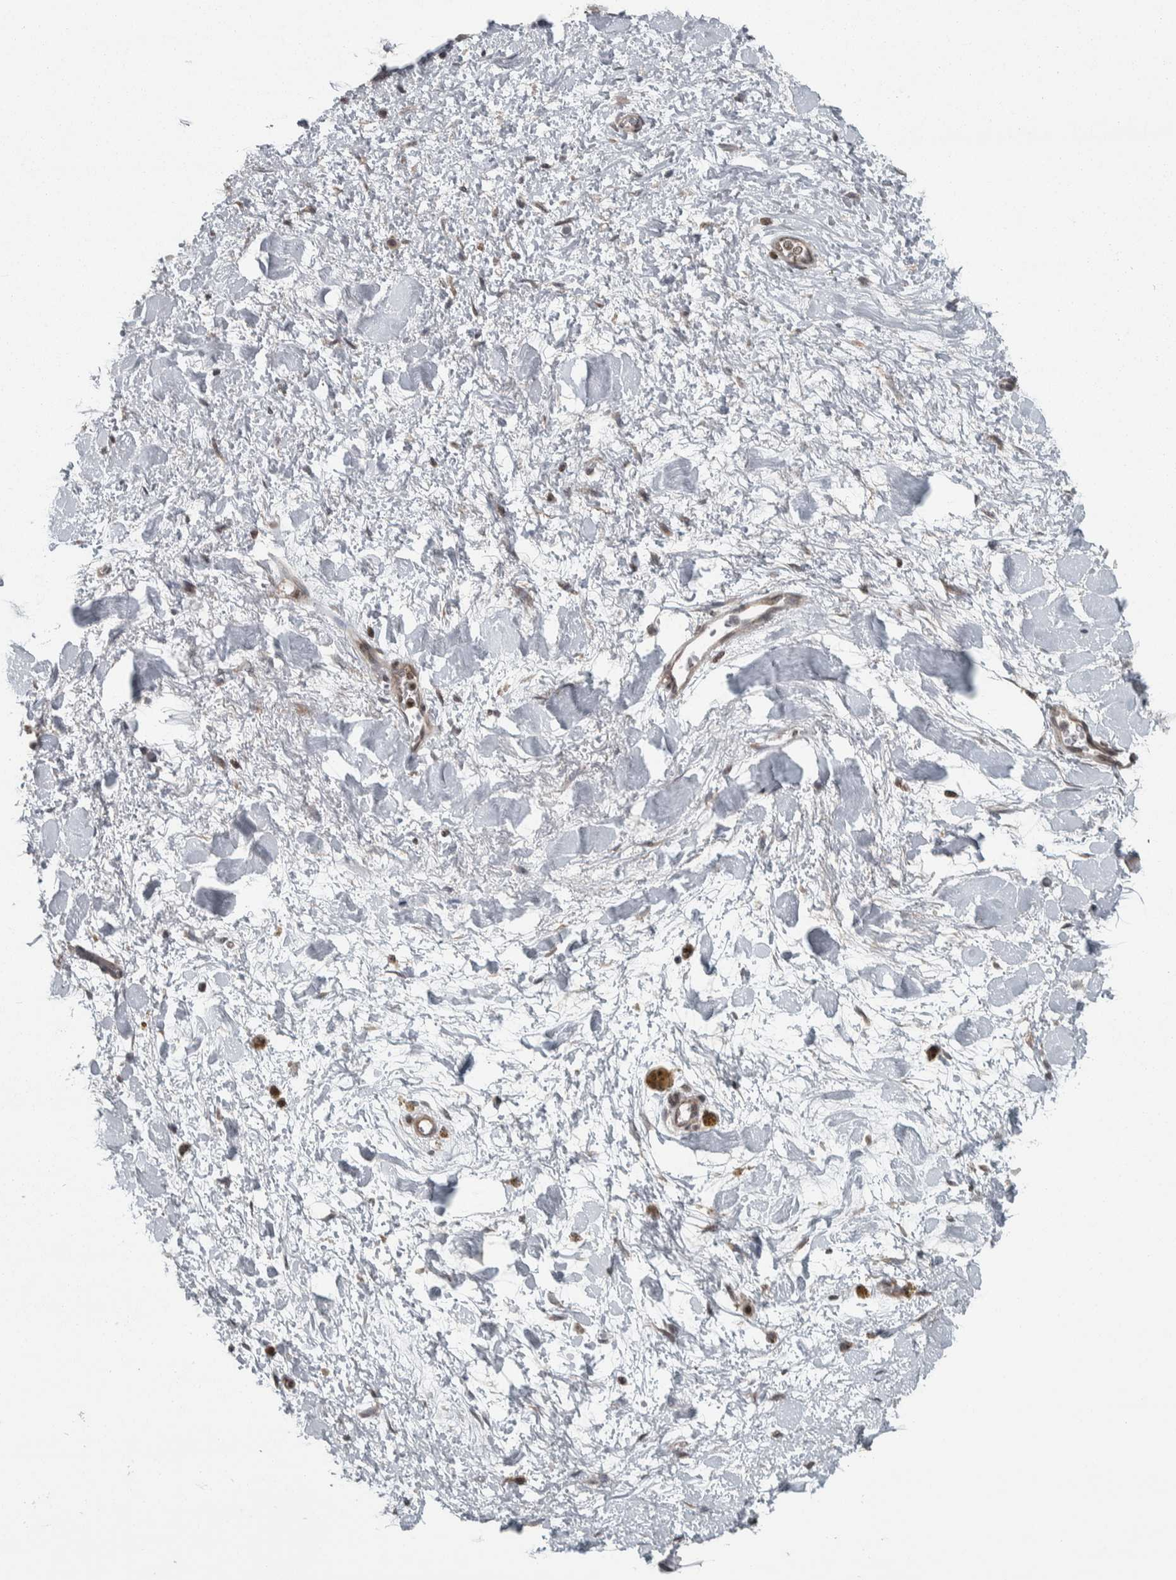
{"staining": {"intensity": "negative", "quantity": "none", "location": "none"}, "tissue": "adipose tissue", "cell_type": "Adipocytes", "image_type": "normal", "snomed": [{"axis": "morphology", "description": "Normal tissue, NOS"}, {"axis": "topography", "description": "Kidney"}, {"axis": "topography", "description": "Peripheral nerve tissue"}], "caption": "DAB immunohistochemical staining of unremarkable adipose tissue shows no significant expression in adipocytes.", "gene": "CWC27", "patient": {"sex": "male", "age": 7}}